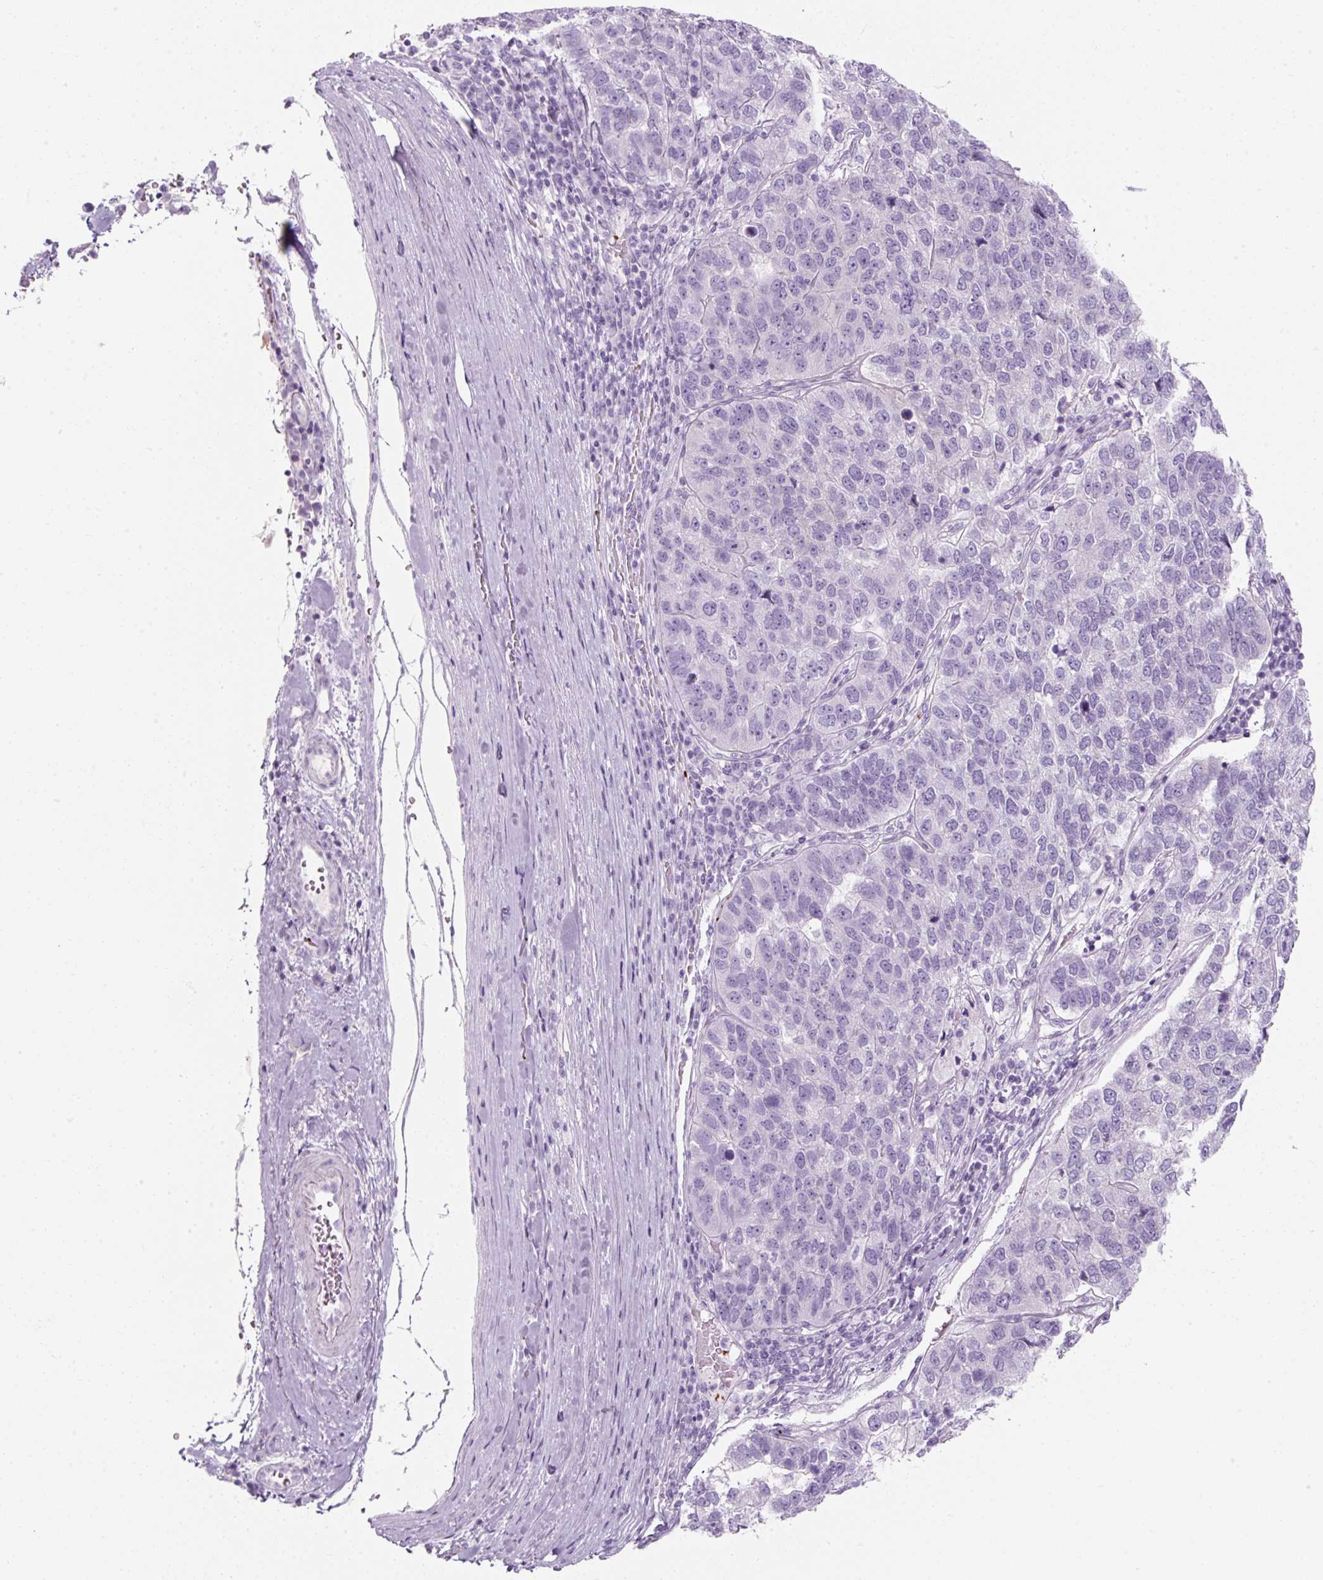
{"staining": {"intensity": "negative", "quantity": "none", "location": "none"}, "tissue": "pancreatic cancer", "cell_type": "Tumor cells", "image_type": "cancer", "snomed": [{"axis": "morphology", "description": "Adenocarcinoma, NOS"}, {"axis": "topography", "description": "Pancreas"}], "caption": "Tumor cells show no significant staining in pancreatic cancer (adenocarcinoma). (DAB IHC visualized using brightfield microscopy, high magnification).", "gene": "PF4V1", "patient": {"sex": "female", "age": 61}}